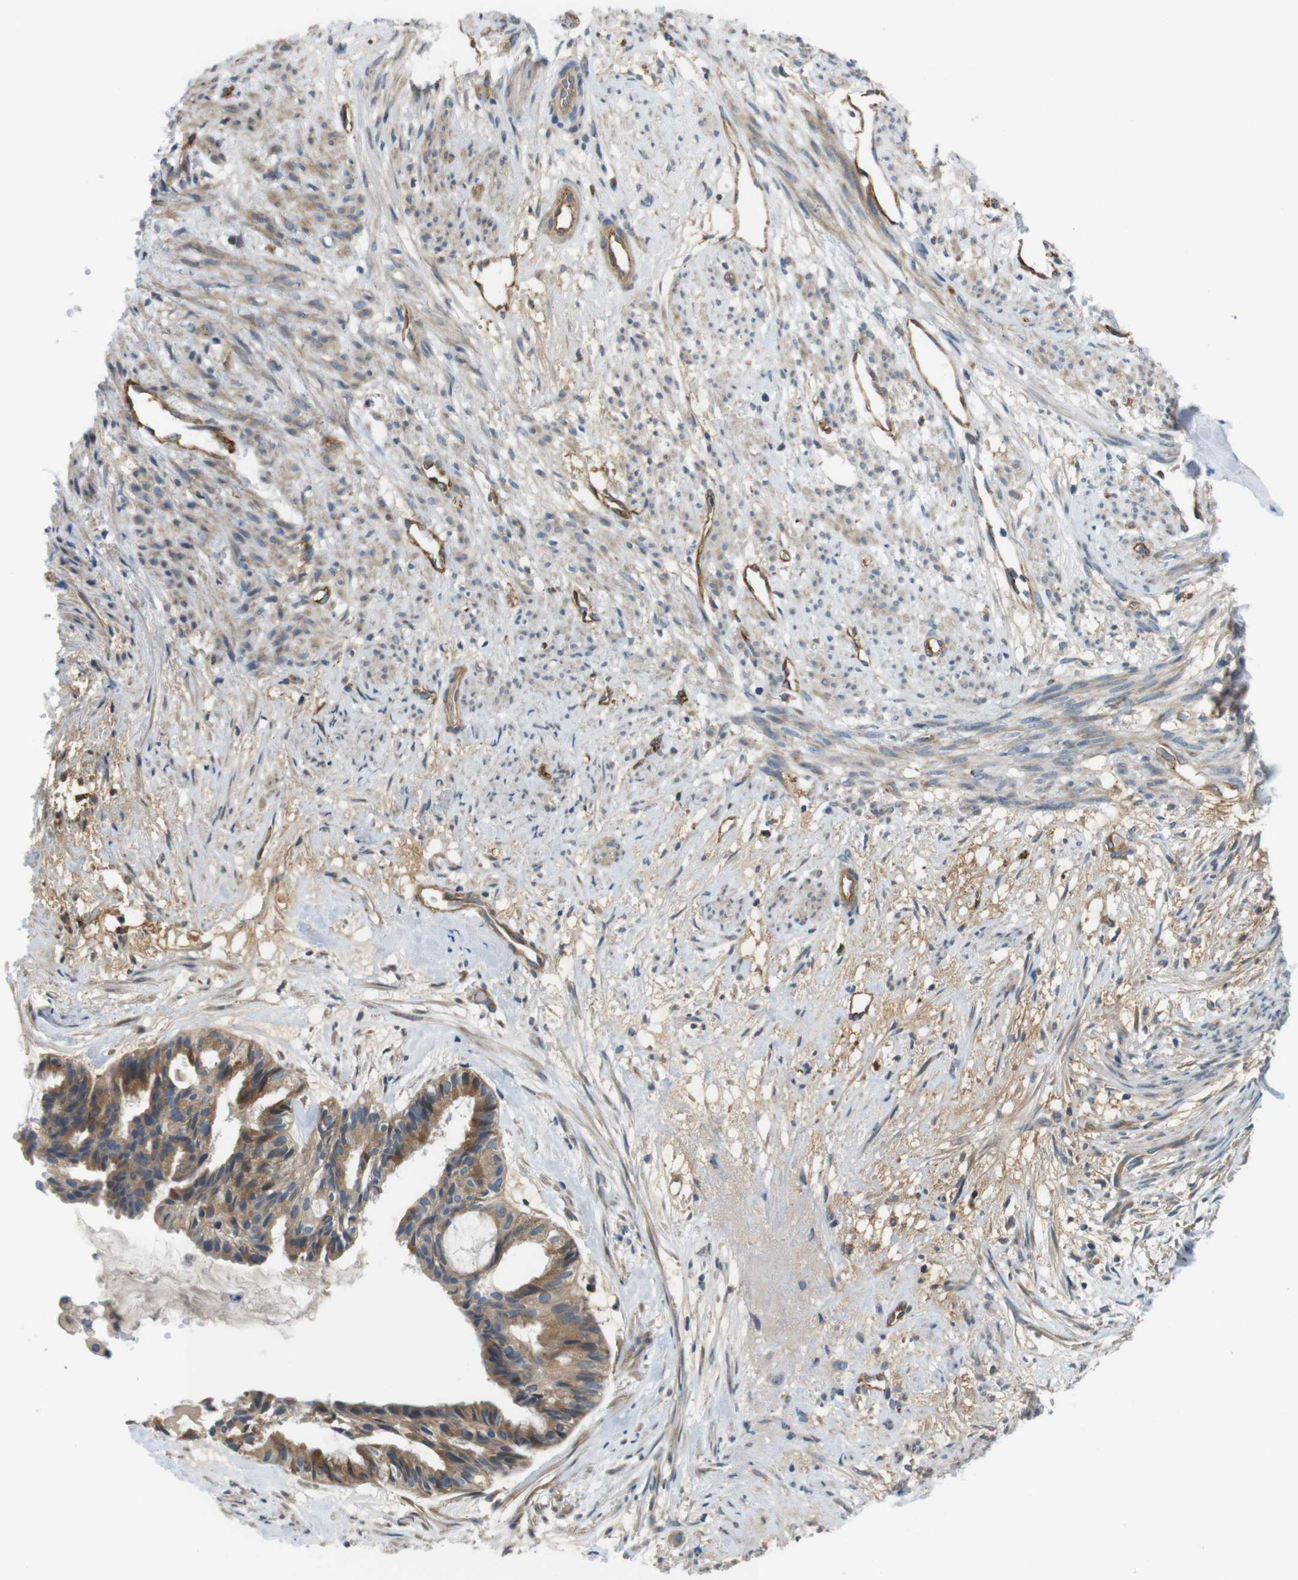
{"staining": {"intensity": "moderate", "quantity": ">75%", "location": "cytoplasmic/membranous"}, "tissue": "cervical cancer", "cell_type": "Tumor cells", "image_type": "cancer", "snomed": [{"axis": "morphology", "description": "Normal tissue, NOS"}, {"axis": "morphology", "description": "Adenocarcinoma, NOS"}, {"axis": "topography", "description": "Cervix"}, {"axis": "topography", "description": "Endometrium"}], "caption": "This micrograph reveals immunohistochemistry (IHC) staining of cervical cancer, with medium moderate cytoplasmic/membranous staining in about >75% of tumor cells.", "gene": "BVES", "patient": {"sex": "female", "age": 86}}